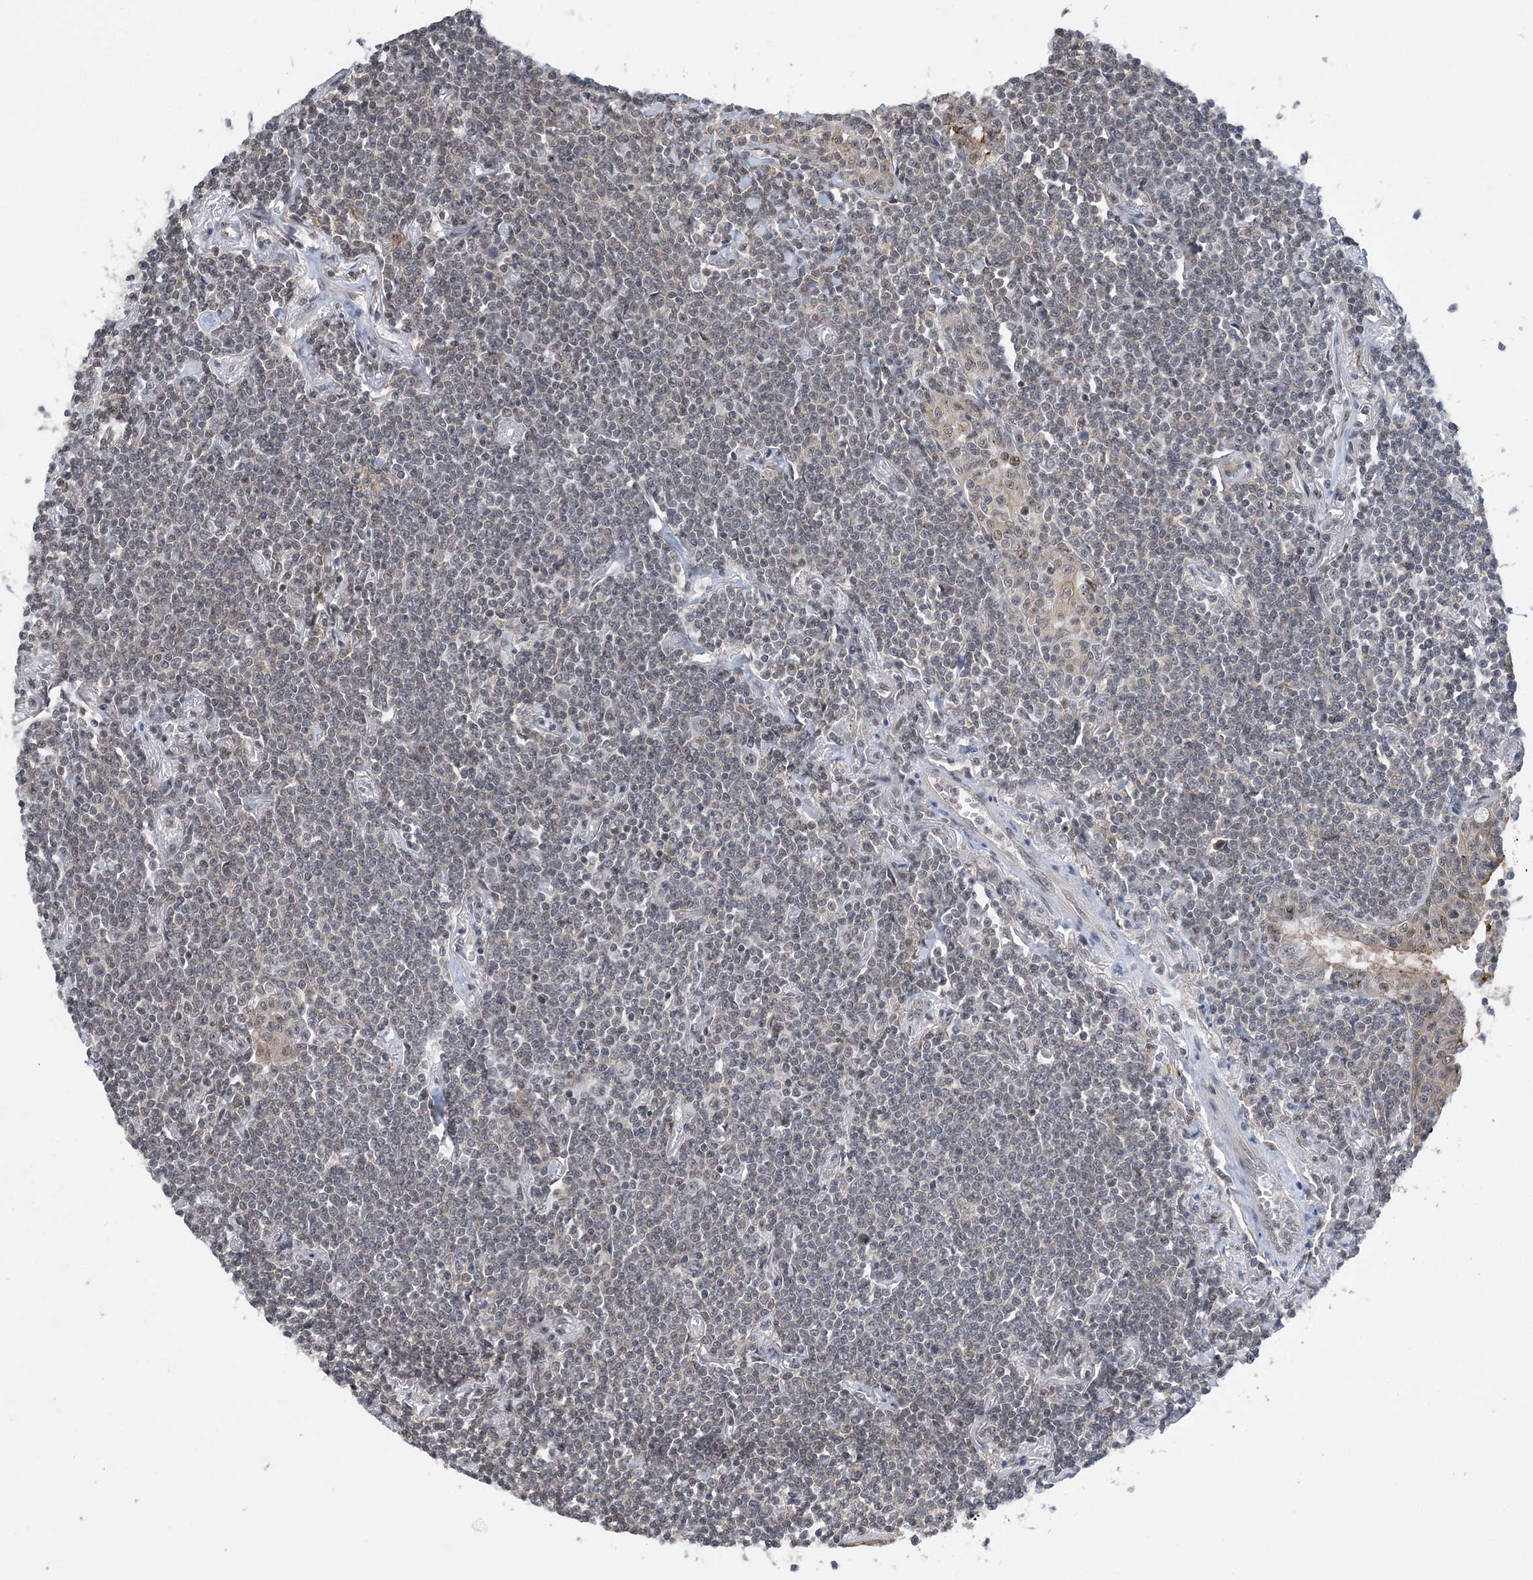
{"staining": {"intensity": "weak", "quantity": "25%-75%", "location": "nuclear"}, "tissue": "lymphoma", "cell_type": "Tumor cells", "image_type": "cancer", "snomed": [{"axis": "morphology", "description": "Malignant lymphoma, non-Hodgkin's type, Low grade"}, {"axis": "topography", "description": "Lung"}], "caption": "Immunohistochemistry (IHC) histopathology image of lymphoma stained for a protein (brown), which demonstrates low levels of weak nuclear positivity in about 25%-75% of tumor cells.", "gene": "CCDC152", "patient": {"sex": "female", "age": 71}}